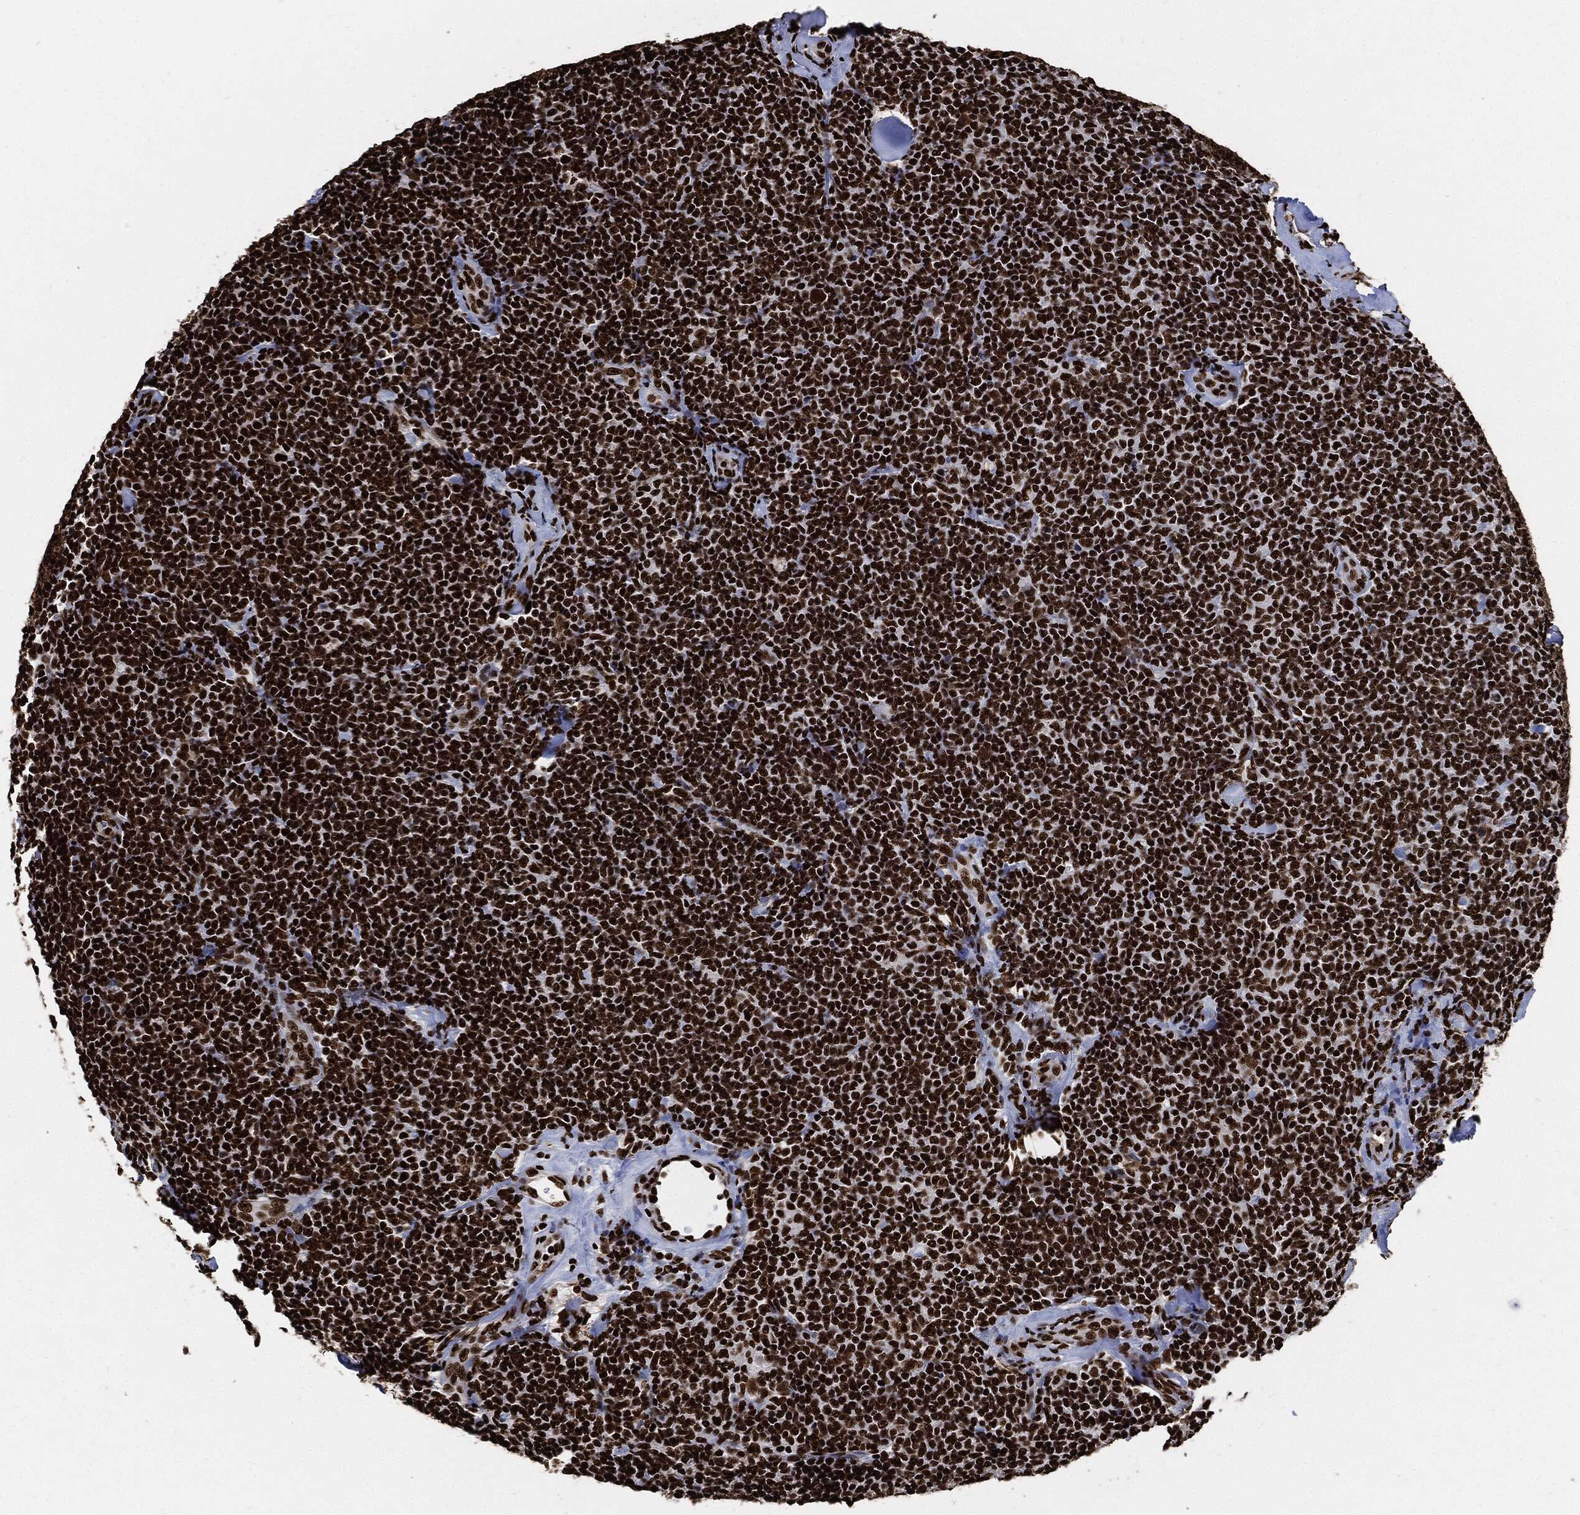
{"staining": {"intensity": "strong", "quantity": ">75%", "location": "nuclear"}, "tissue": "lymphoma", "cell_type": "Tumor cells", "image_type": "cancer", "snomed": [{"axis": "morphology", "description": "Malignant lymphoma, non-Hodgkin's type, Low grade"}, {"axis": "topography", "description": "Lymph node"}], "caption": "Immunohistochemical staining of human lymphoma demonstrates high levels of strong nuclear positivity in about >75% of tumor cells.", "gene": "RECQL", "patient": {"sex": "female", "age": 56}}